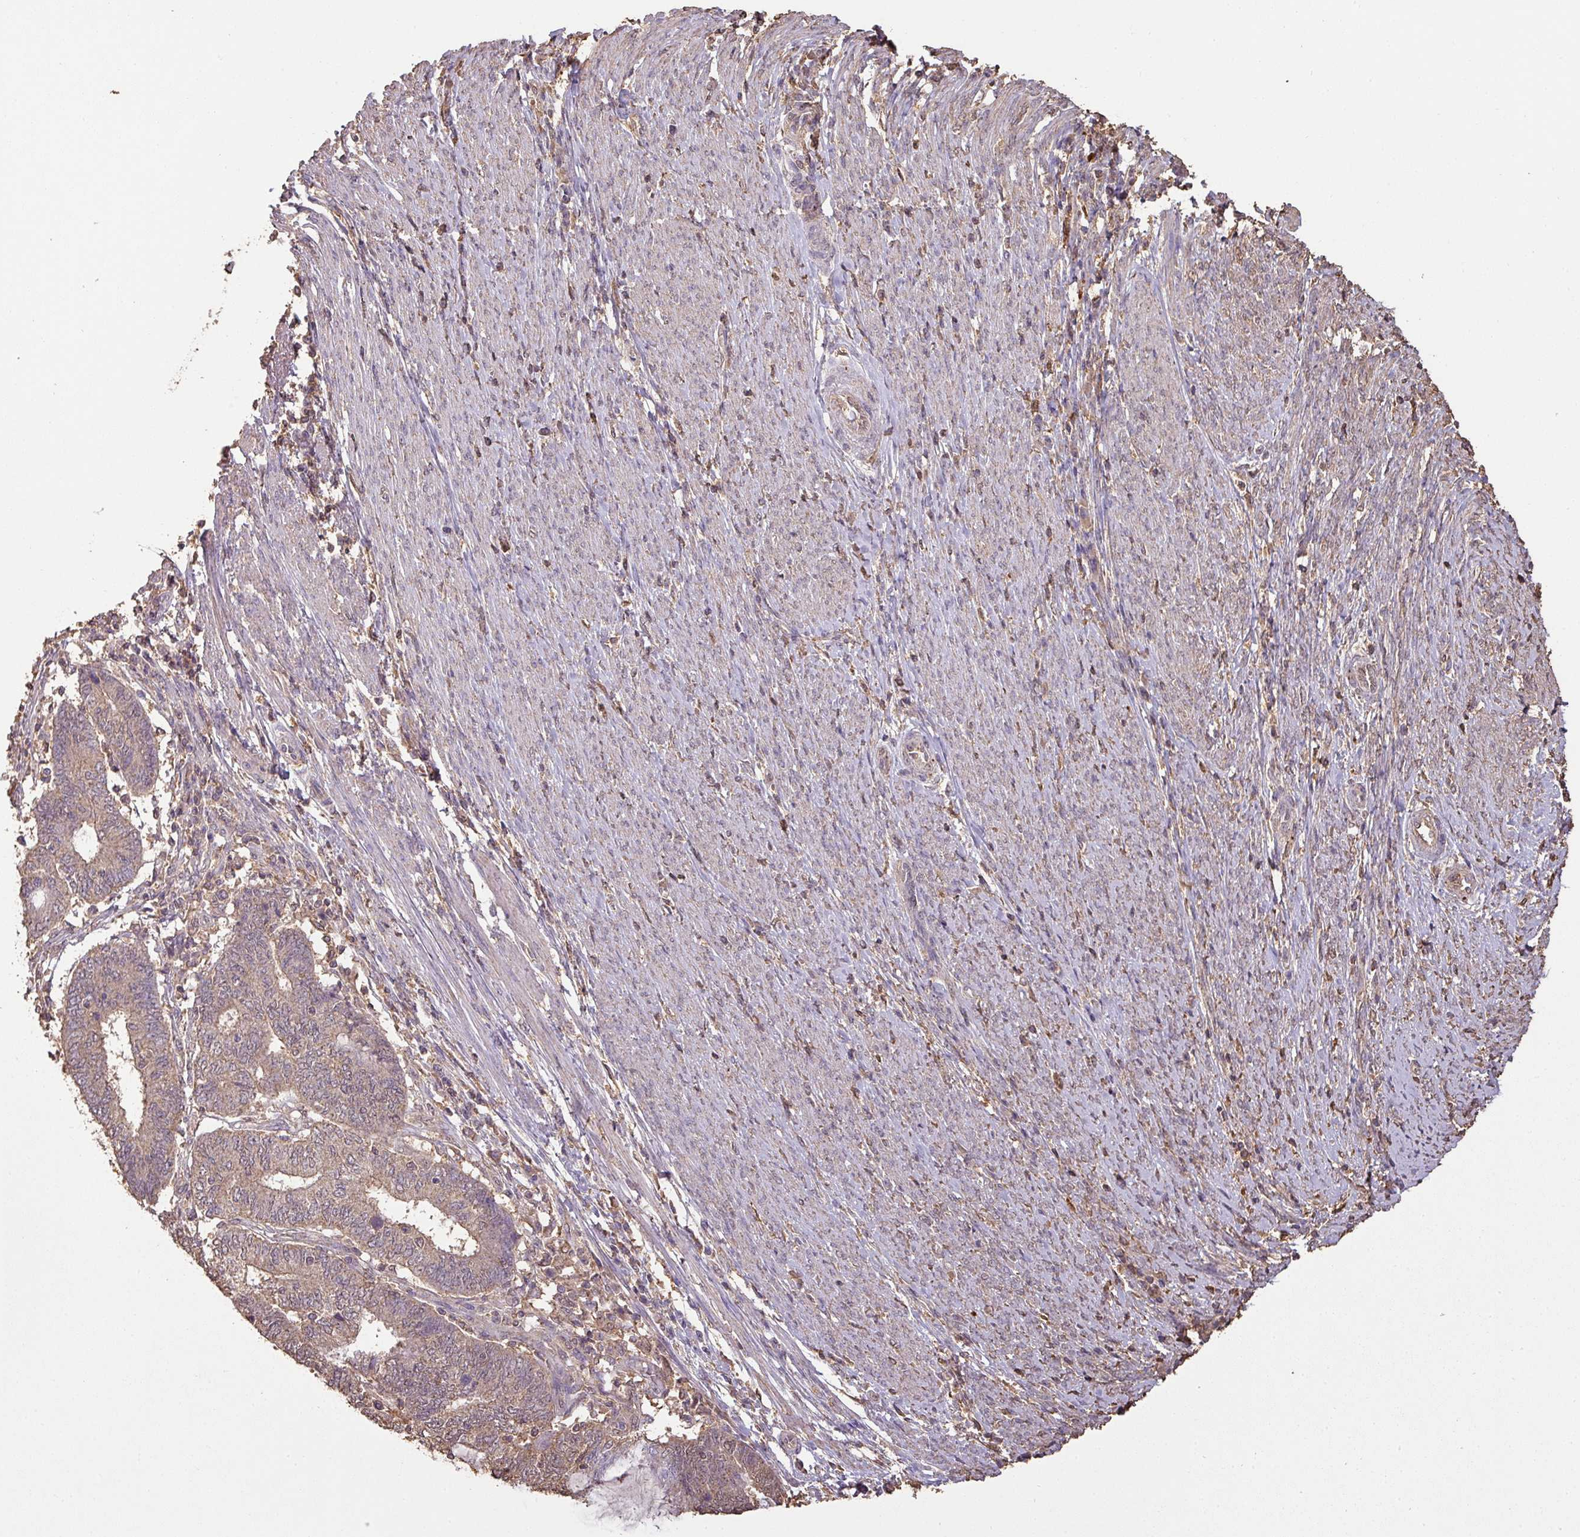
{"staining": {"intensity": "moderate", "quantity": ">75%", "location": "cytoplasmic/membranous"}, "tissue": "endometrial cancer", "cell_type": "Tumor cells", "image_type": "cancer", "snomed": [{"axis": "morphology", "description": "Adenocarcinoma, NOS"}, {"axis": "topography", "description": "Uterus"}, {"axis": "topography", "description": "Endometrium"}], "caption": "The immunohistochemical stain shows moderate cytoplasmic/membranous staining in tumor cells of endometrial adenocarcinoma tissue.", "gene": "ATAT1", "patient": {"sex": "female", "age": 70}}